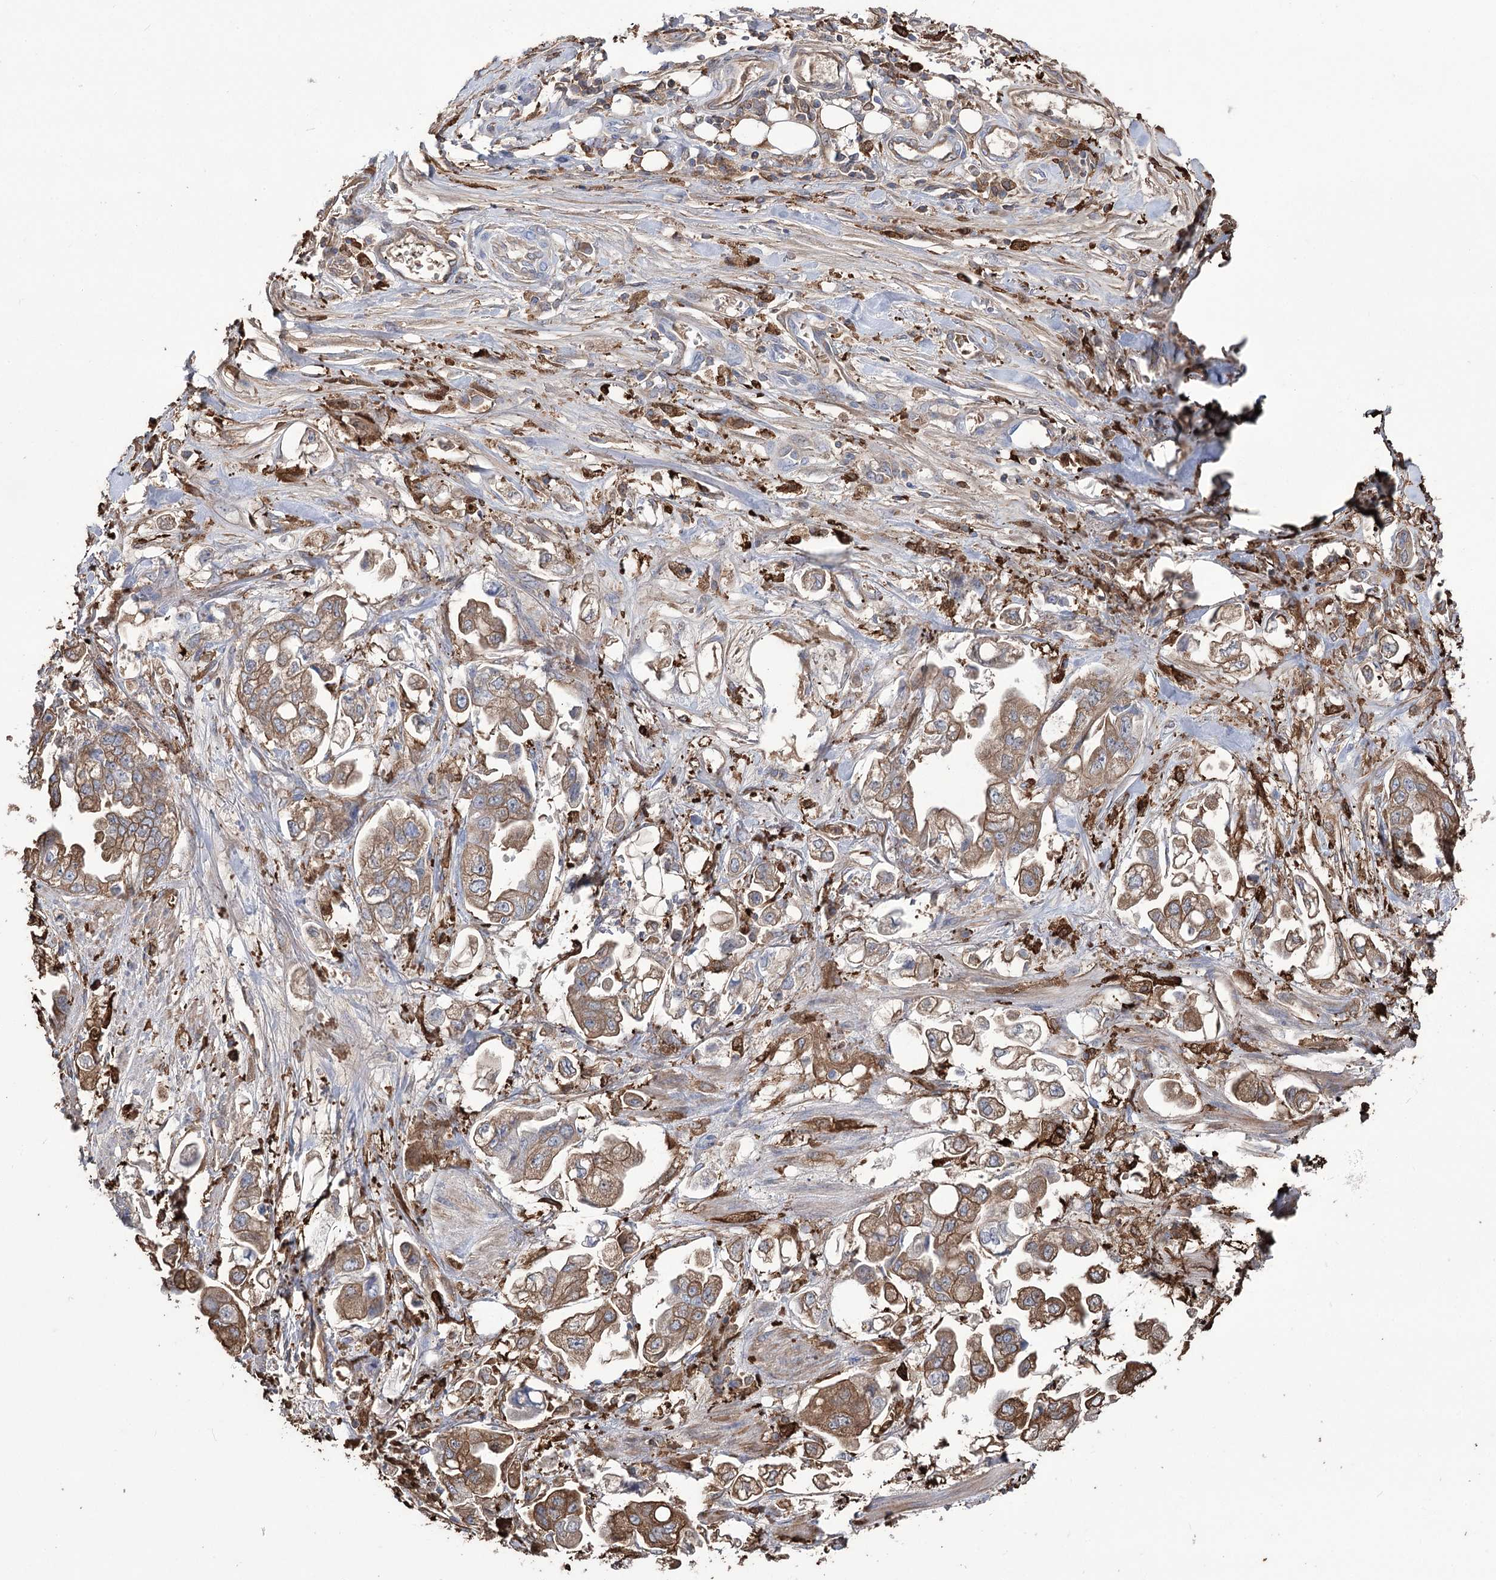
{"staining": {"intensity": "moderate", "quantity": ">75%", "location": "cytoplasmic/membranous"}, "tissue": "stomach cancer", "cell_type": "Tumor cells", "image_type": "cancer", "snomed": [{"axis": "morphology", "description": "Adenocarcinoma, NOS"}, {"axis": "topography", "description": "Stomach"}], "caption": "Adenocarcinoma (stomach) stained for a protein displays moderate cytoplasmic/membranous positivity in tumor cells. The staining was performed using DAB (3,3'-diaminobenzidine), with brown indicating positive protein expression. Nuclei are stained blue with hematoxylin.", "gene": "ZNF622", "patient": {"sex": "male", "age": 62}}